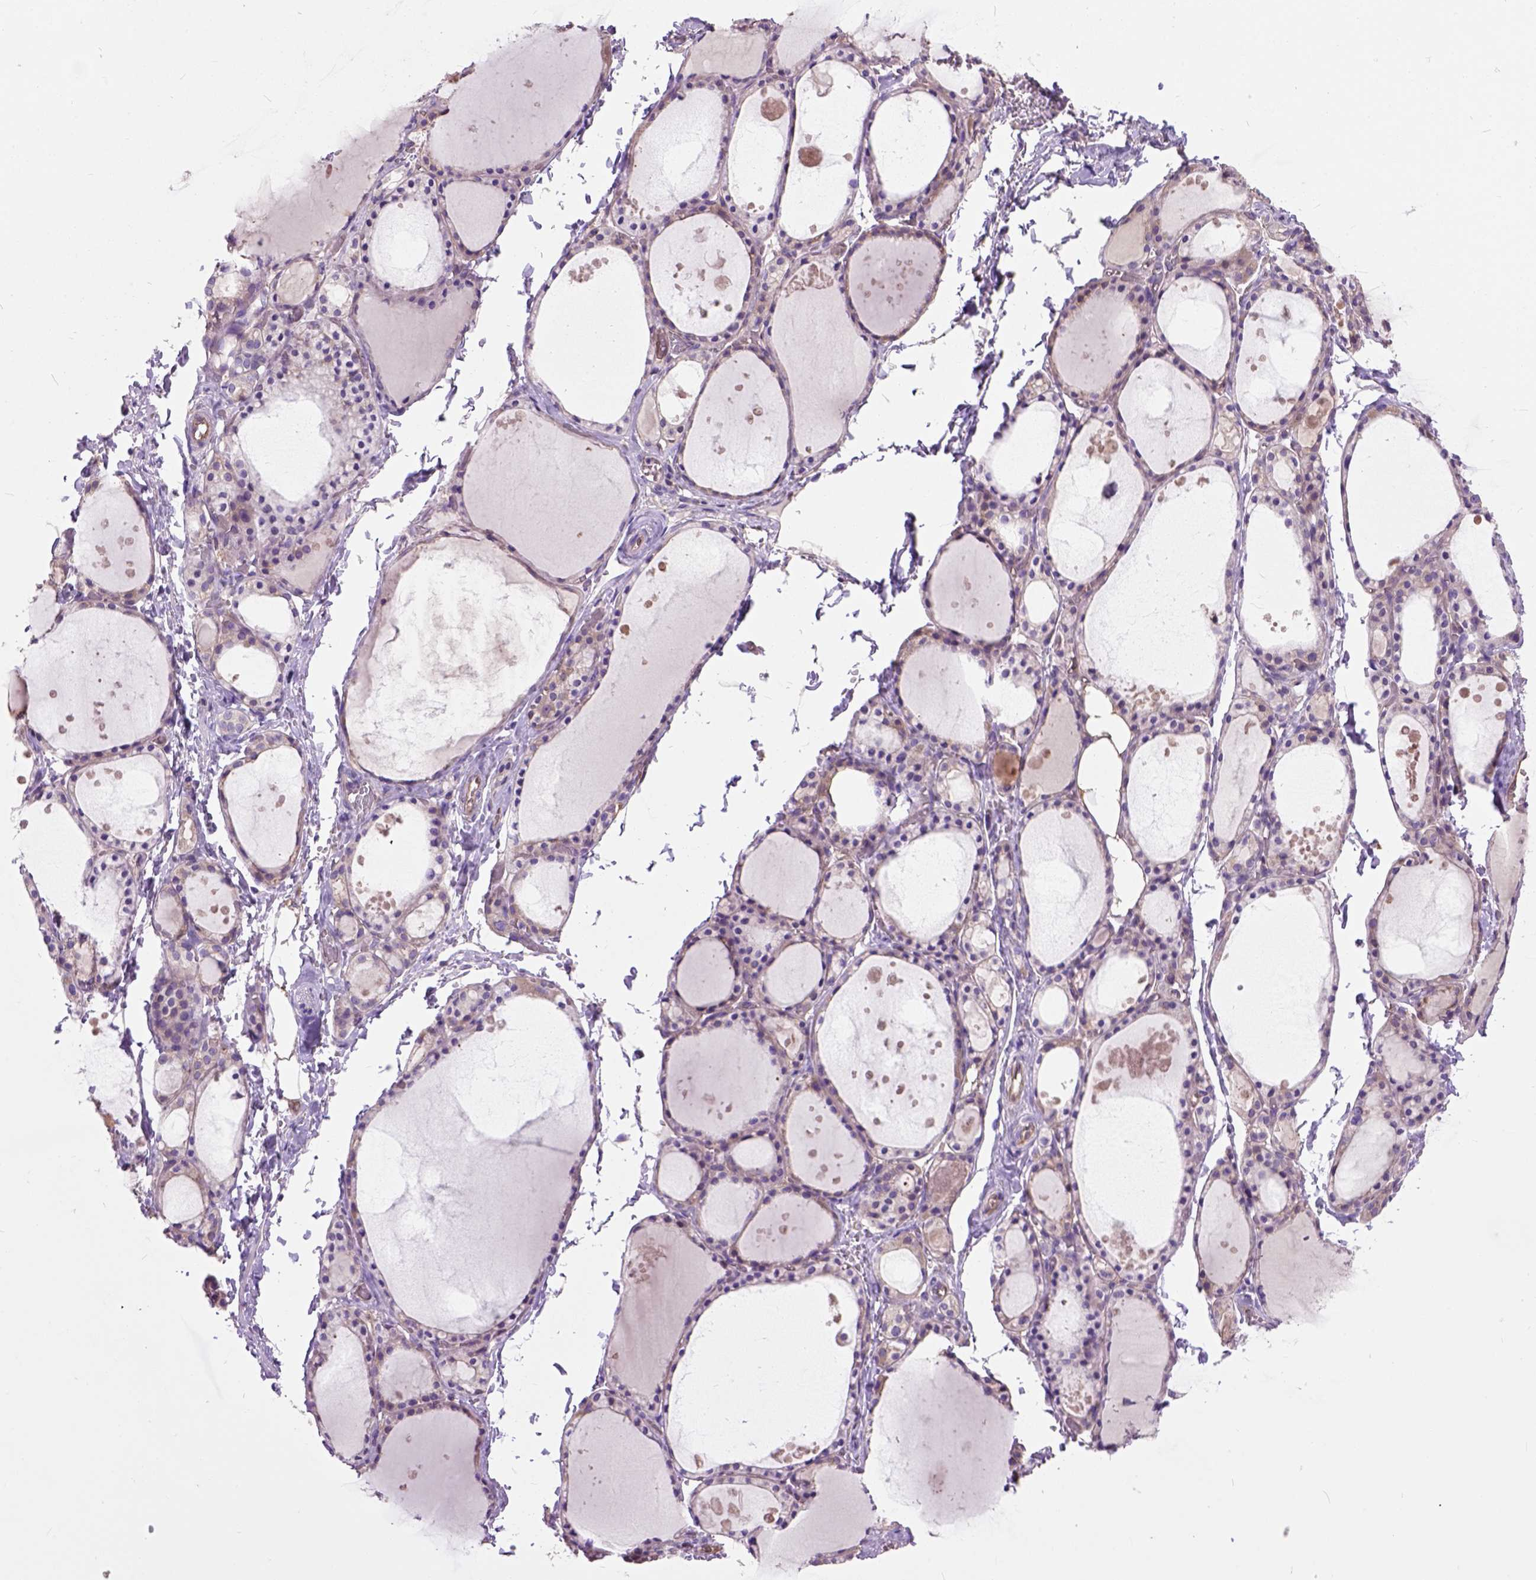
{"staining": {"intensity": "weak", "quantity": "25%-75%", "location": "cytoplasmic/membranous"}, "tissue": "thyroid gland", "cell_type": "Glandular cells", "image_type": "normal", "snomed": [{"axis": "morphology", "description": "Normal tissue, NOS"}, {"axis": "topography", "description": "Thyroid gland"}], "caption": "A micrograph showing weak cytoplasmic/membranous staining in about 25%-75% of glandular cells in unremarkable thyroid gland, as visualized by brown immunohistochemical staining.", "gene": "SEMA4F", "patient": {"sex": "male", "age": 68}}